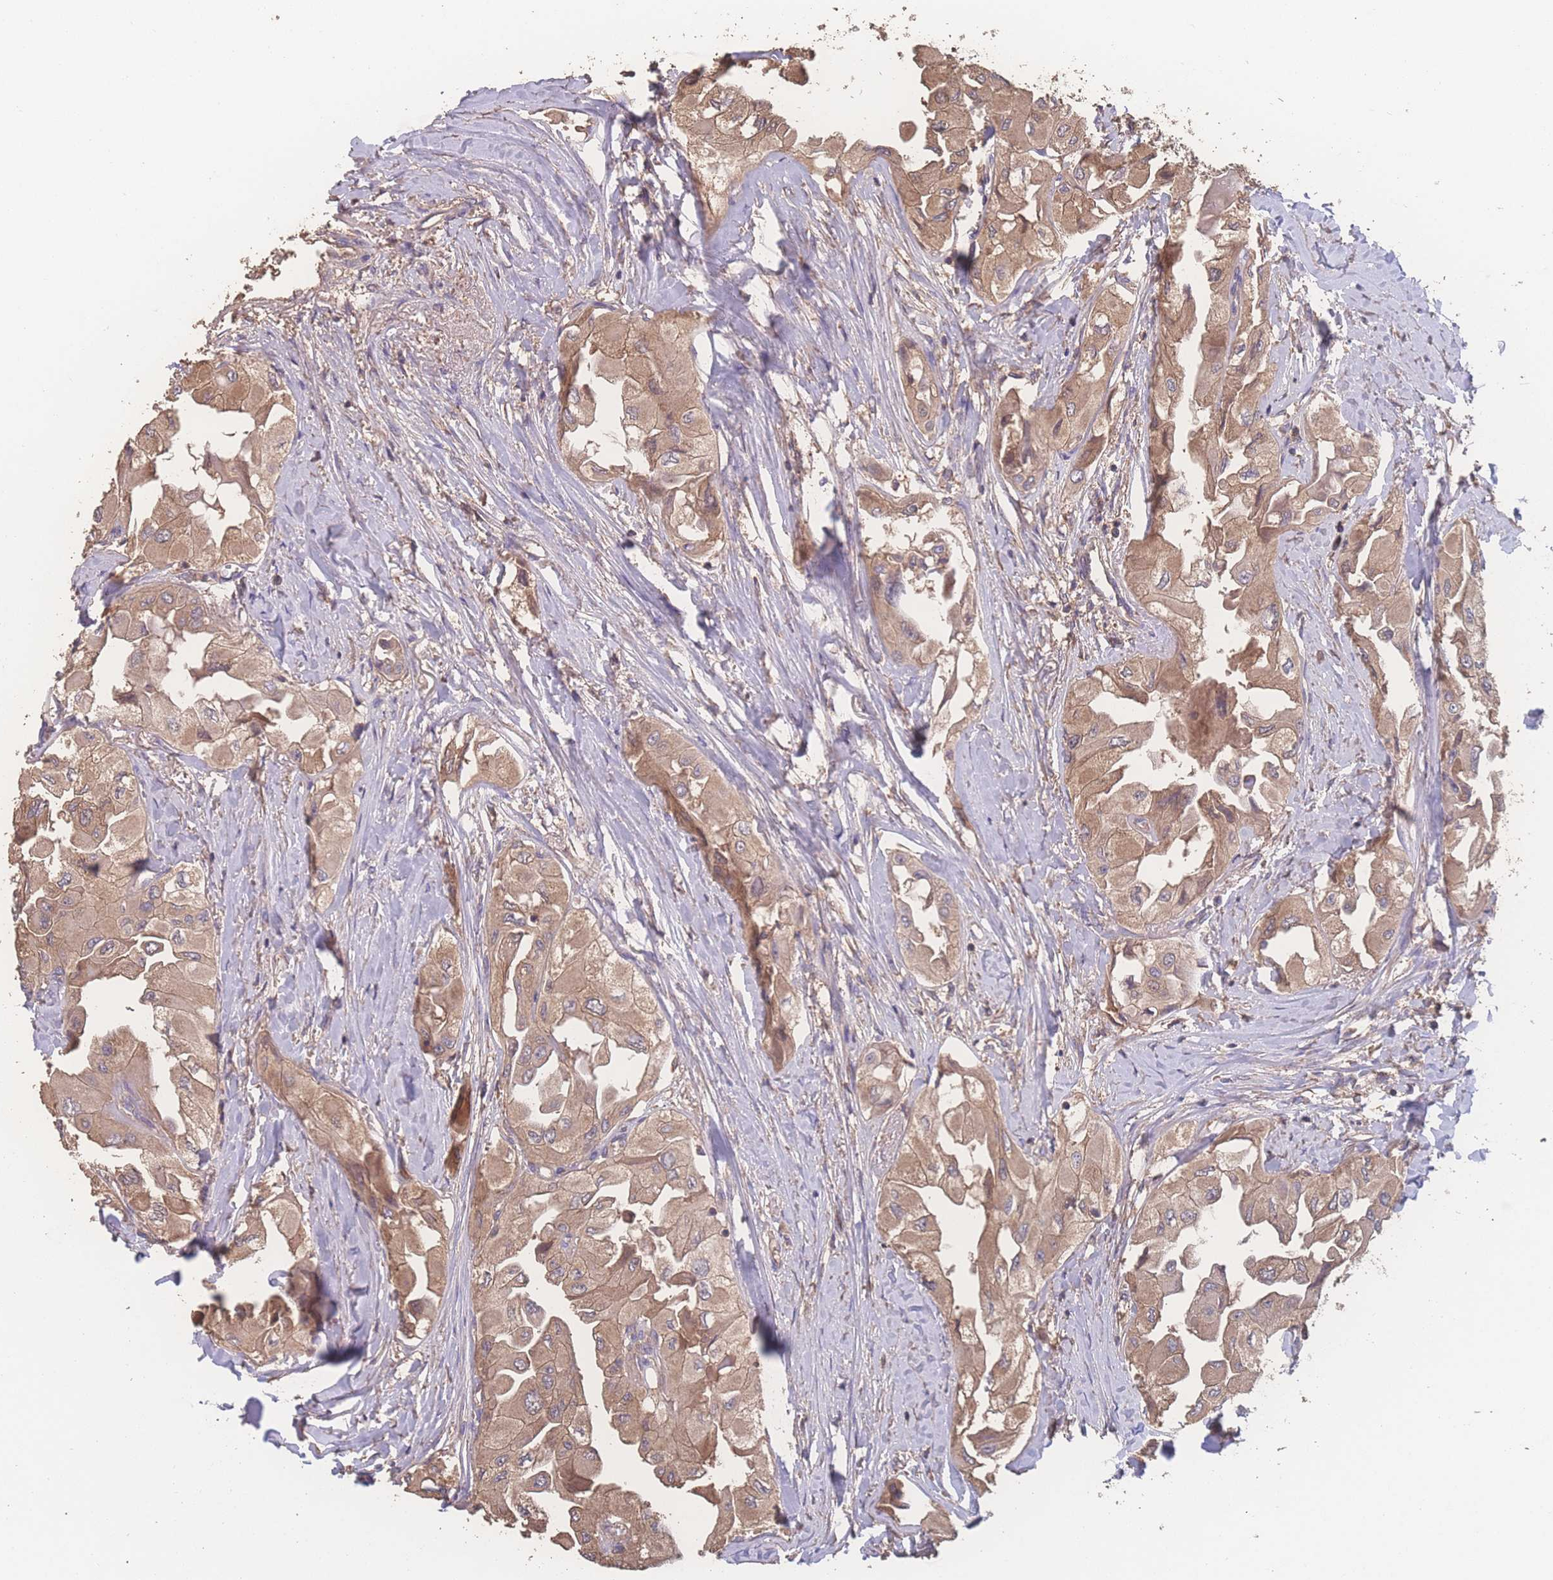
{"staining": {"intensity": "moderate", "quantity": ">75%", "location": "cytoplasmic/membranous"}, "tissue": "thyroid cancer", "cell_type": "Tumor cells", "image_type": "cancer", "snomed": [{"axis": "morphology", "description": "Normal tissue, NOS"}, {"axis": "morphology", "description": "Papillary adenocarcinoma, NOS"}, {"axis": "topography", "description": "Thyroid gland"}], "caption": "Approximately >75% of tumor cells in human thyroid cancer (papillary adenocarcinoma) show moderate cytoplasmic/membranous protein positivity as visualized by brown immunohistochemical staining.", "gene": "ATXN10", "patient": {"sex": "female", "age": 59}}